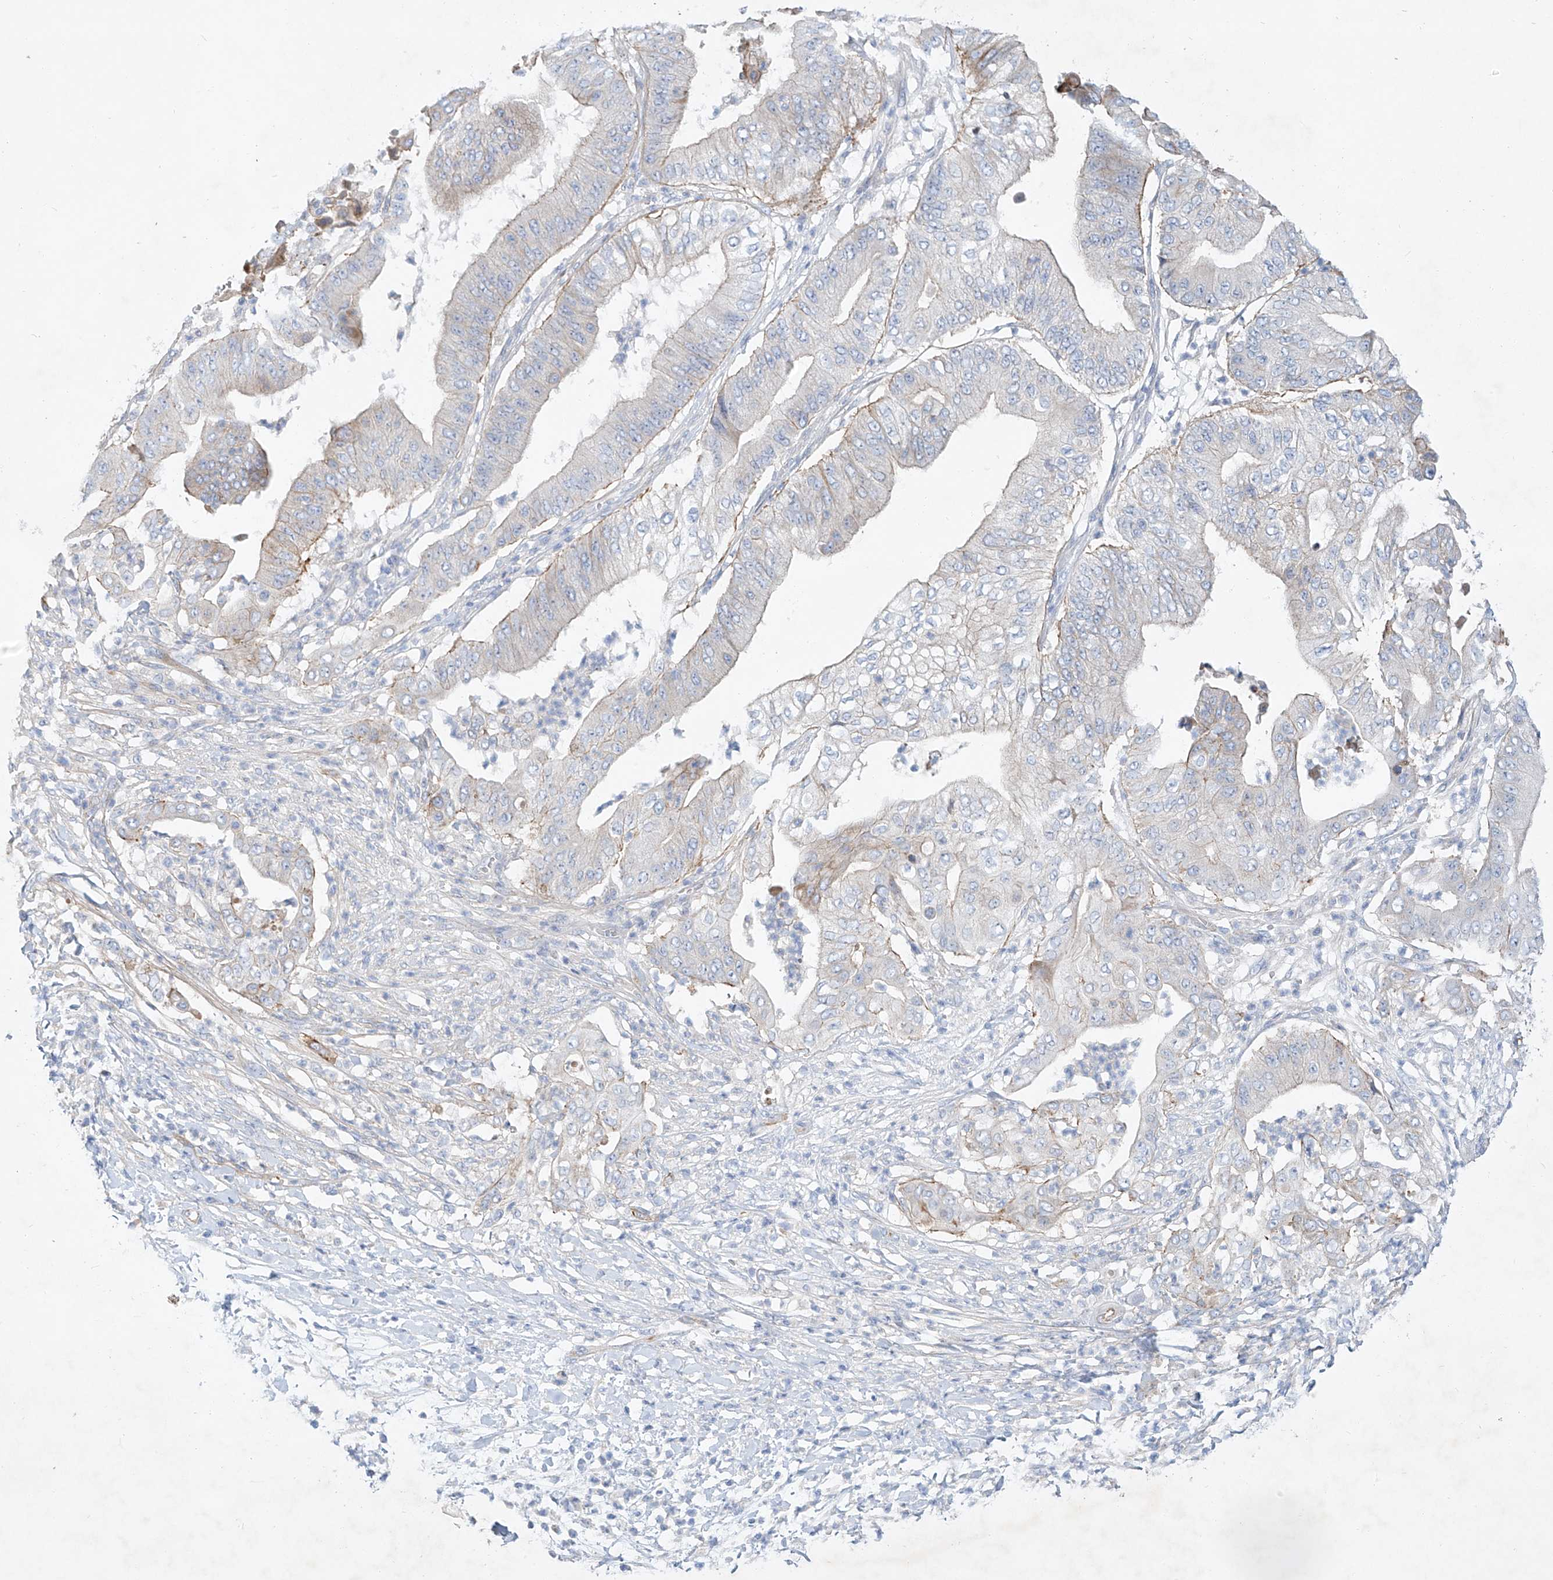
{"staining": {"intensity": "weak", "quantity": "<25%", "location": "cytoplasmic/membranous"}, "tissue": "pancreatic cancer", "cell_type": "Tumor cells", "image_type": "cancer", "snomed": [{"axis": "morphology", "description": "Adenocarcinoma, NOS"}, {"axis": "topography", "description": "Pancreas"}], "caption": "IHC image of human pancreatic cancer stained for a protein (brown), which reveals no staining in tumor cells.", "gene": "AJM1", "patient": {"sex": "female", "age": 77}}